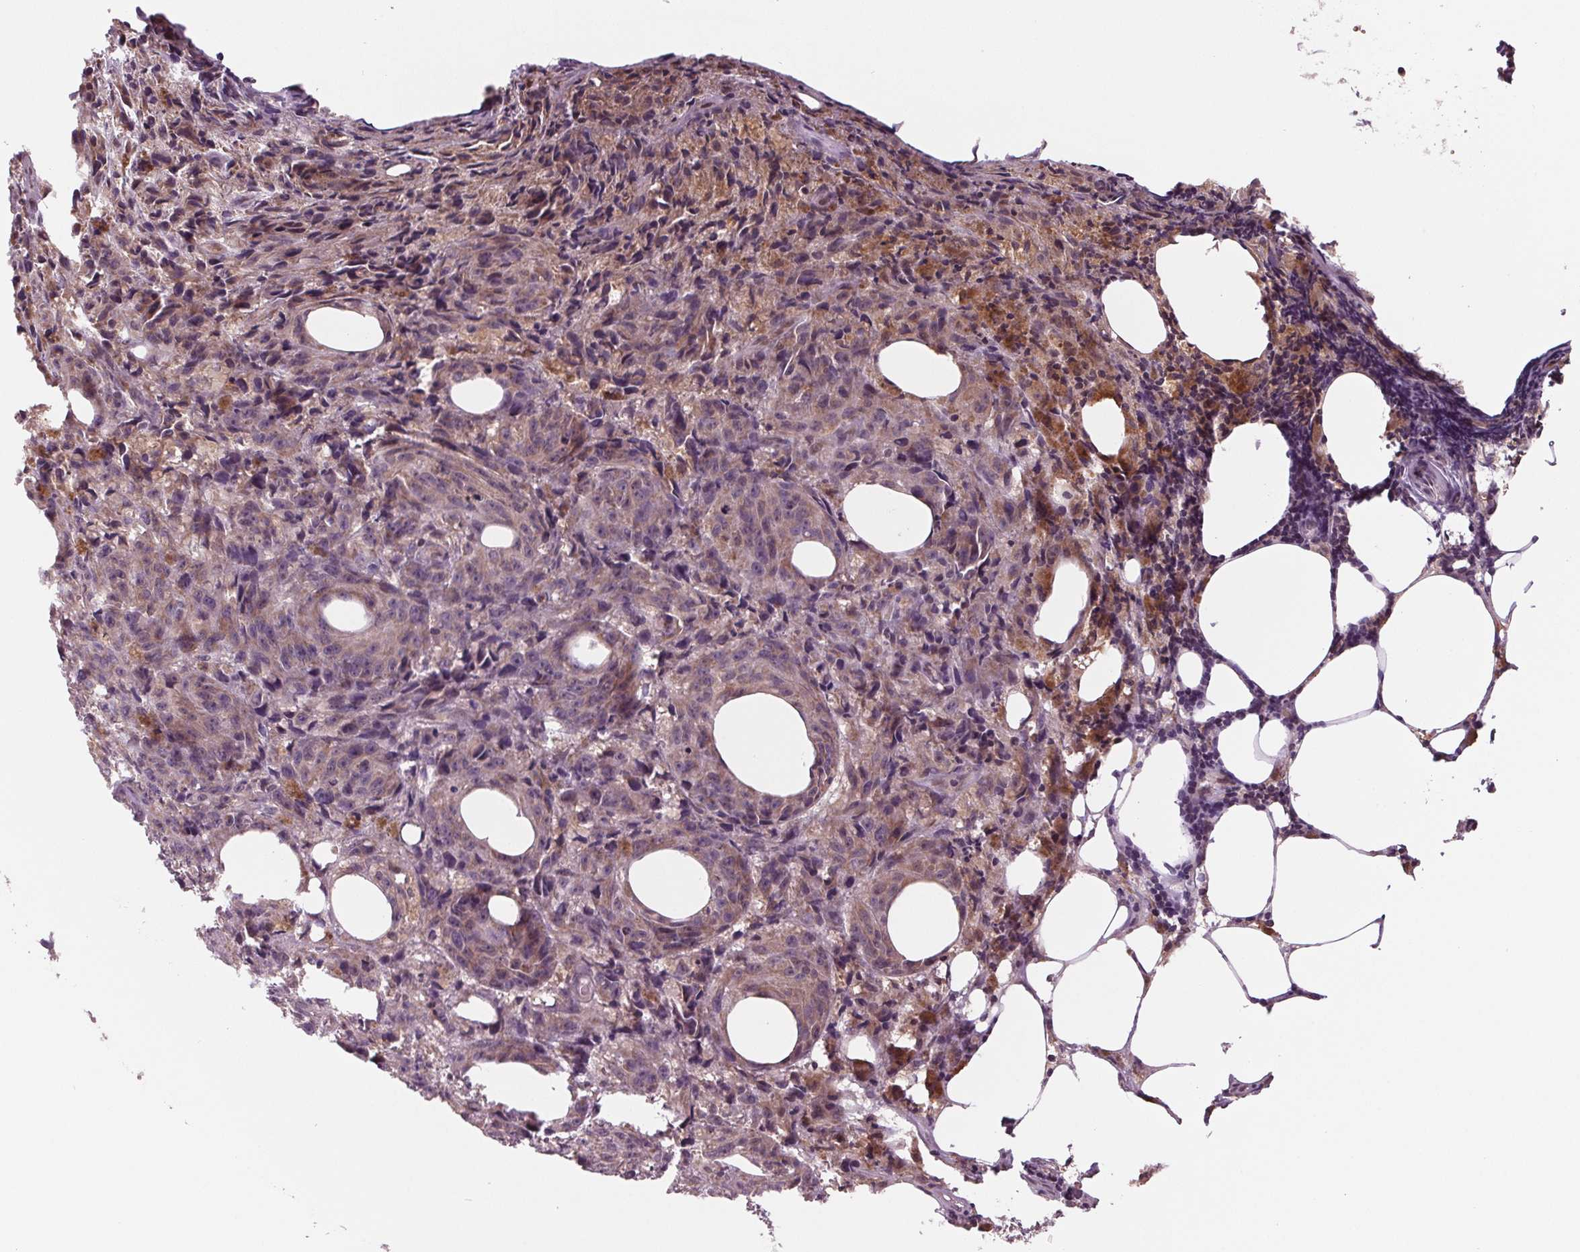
{"staining": {"intensity": "weak", "quantity": "<25%", "location": "cytoplasmic/membranous"}, "tissue": "melanoma", "cell_type": "Tumor cells", "image_type": "cancer", "snomed": [{"axis": "morphology", "description": "Malignant melanoma, NOS"}, {"axis": "topography", "description": "Skin"}], "caption": "This is a histopathology image of IHC staining of malignant melanoma, which shows no expression in tumor cells.", "gene": "STAT3", "patient": {"sex": "female", "age": 34}}